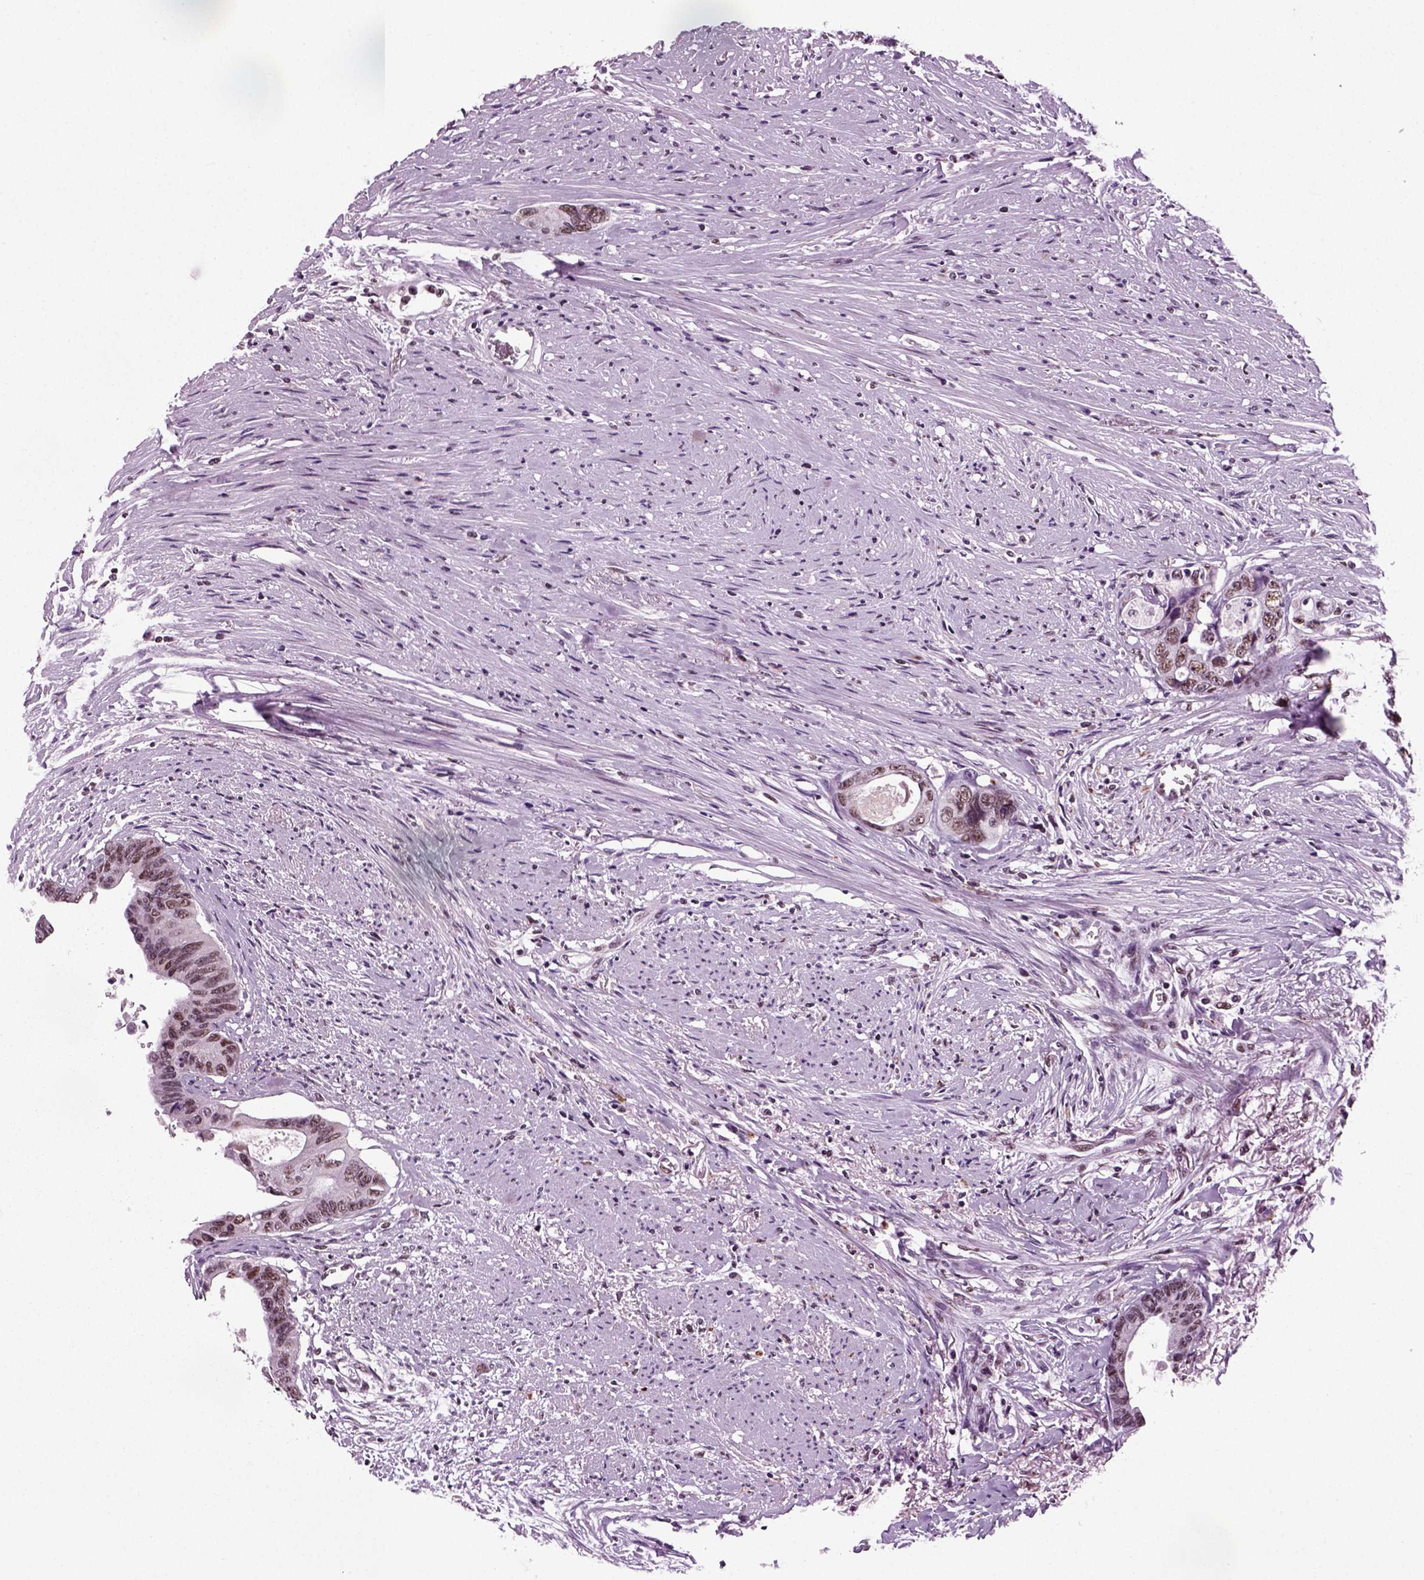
{"staining": {"intensity": "weak", "quantity": "25%-75%", "location": "nuclear"}, "tissue": "colorectal cancer", "cell_type": "Tumor cells", "image_type": "cancer", "snomed": [{"axis": "morphology", "description": "Adenocarcinoma, NOS"}, {"axis": "topography", "description": "Rectum"}], "caption": "IHC (DAB (3,3'-diaminobenzidine)) staining of human colorectal cancer (adenocarcinoma) shows weak nuclear protein positivity in approximately 25%-75% of tumor cells. (DAB (3,3'-diaminobenzidine) IHC with brightfield microscopy, high magnification).", "gene": "RCOR3", "patient": {"sex": "male", "age": 59}}